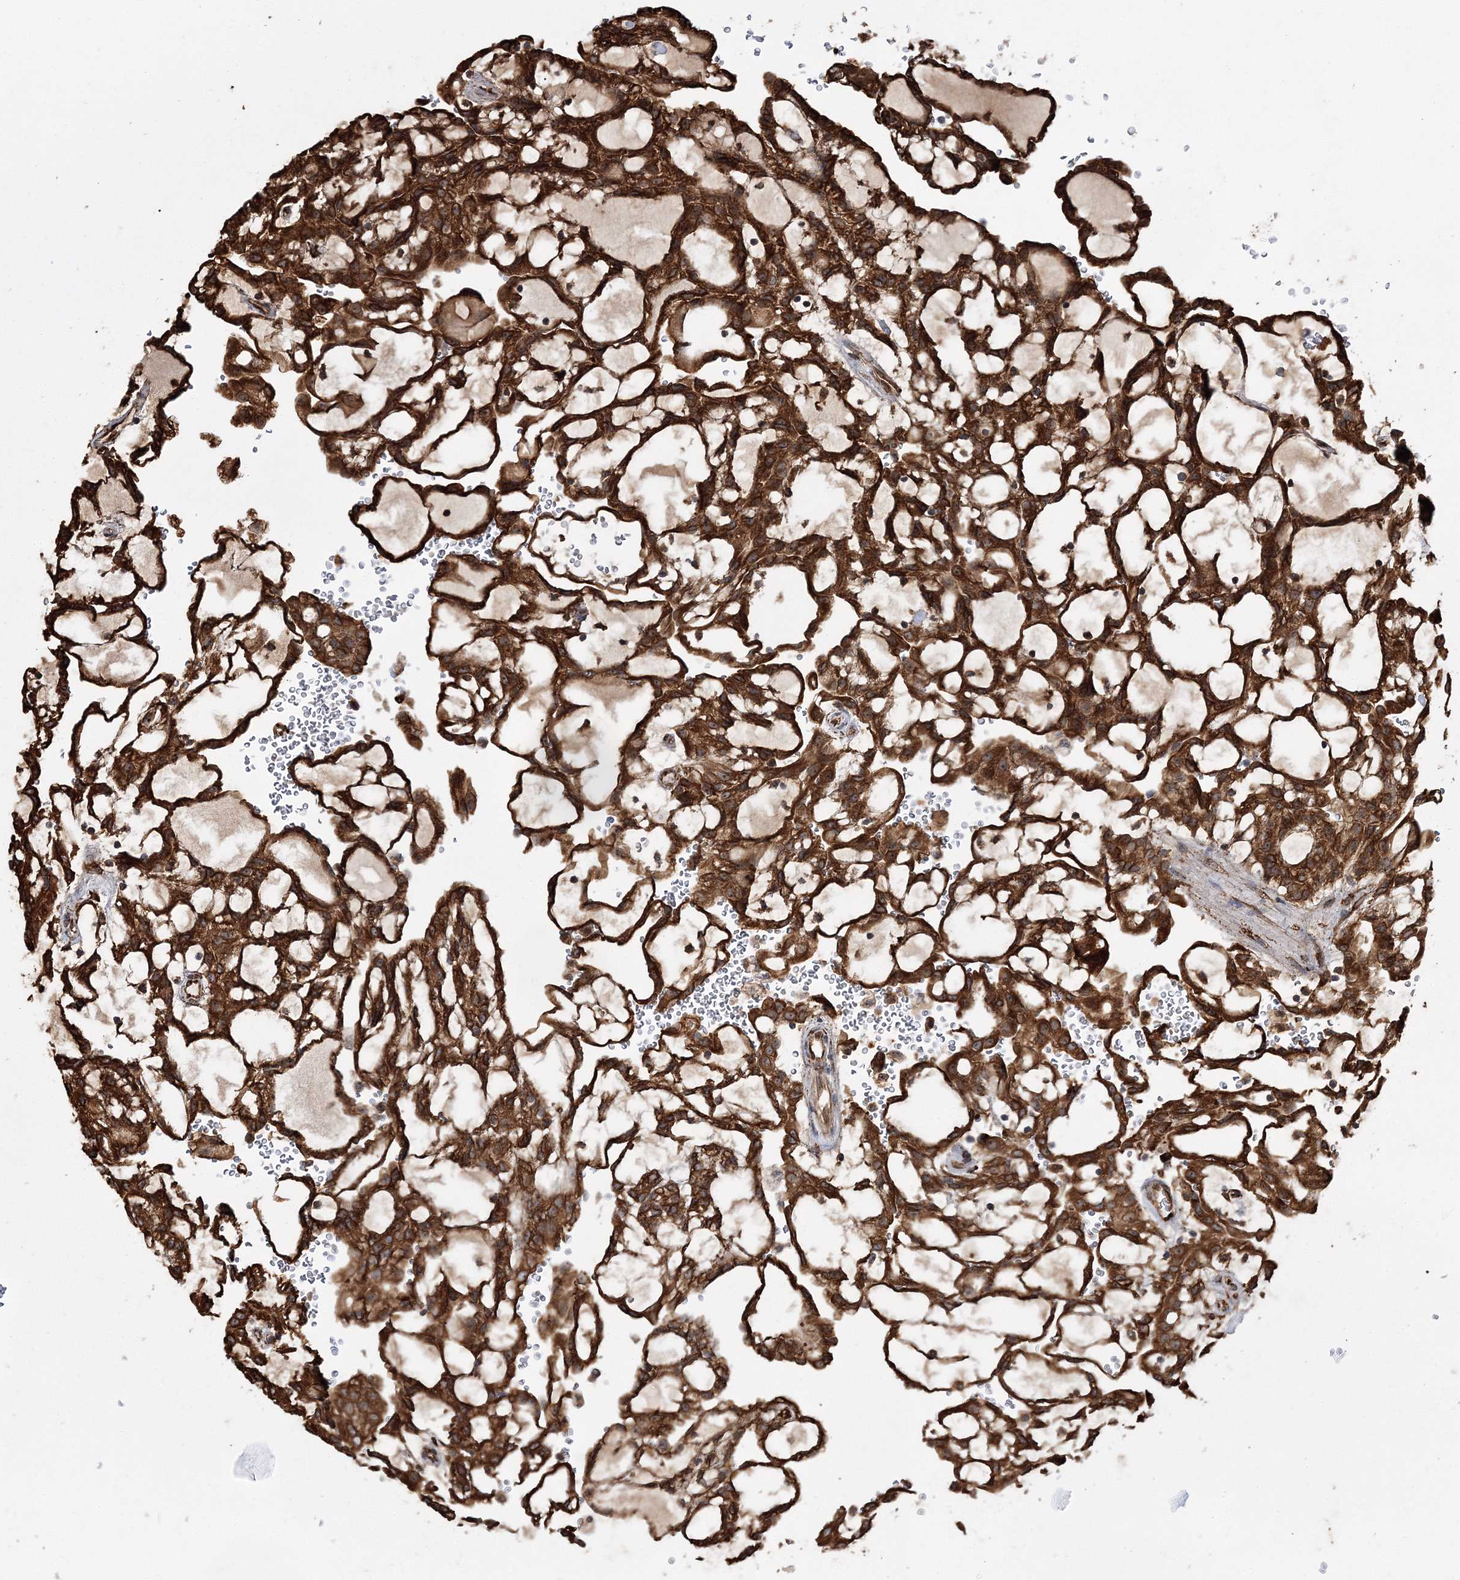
{"staining": {"intensity": "strong", "quantity": ">75%", "location": "cytoplasmic/membranous"}, "tissue": "renal cancer", "cell_type": "Tumor cells", "image_type": "cancer", "snomed": [{"axis": "morphology", "description": "Adenocarcinoma, NOS"}, {"axis": "topography", "description": "Kidney"}], "caption": "High-power microscopy captured an IHC image of adenocarcinoma (renal), revealing strong cytoplasmic/membranous expression in approximately >75% of tumor cells.", "gene": "SCRN3", "patient": {"sex": "male", "age": 63}}